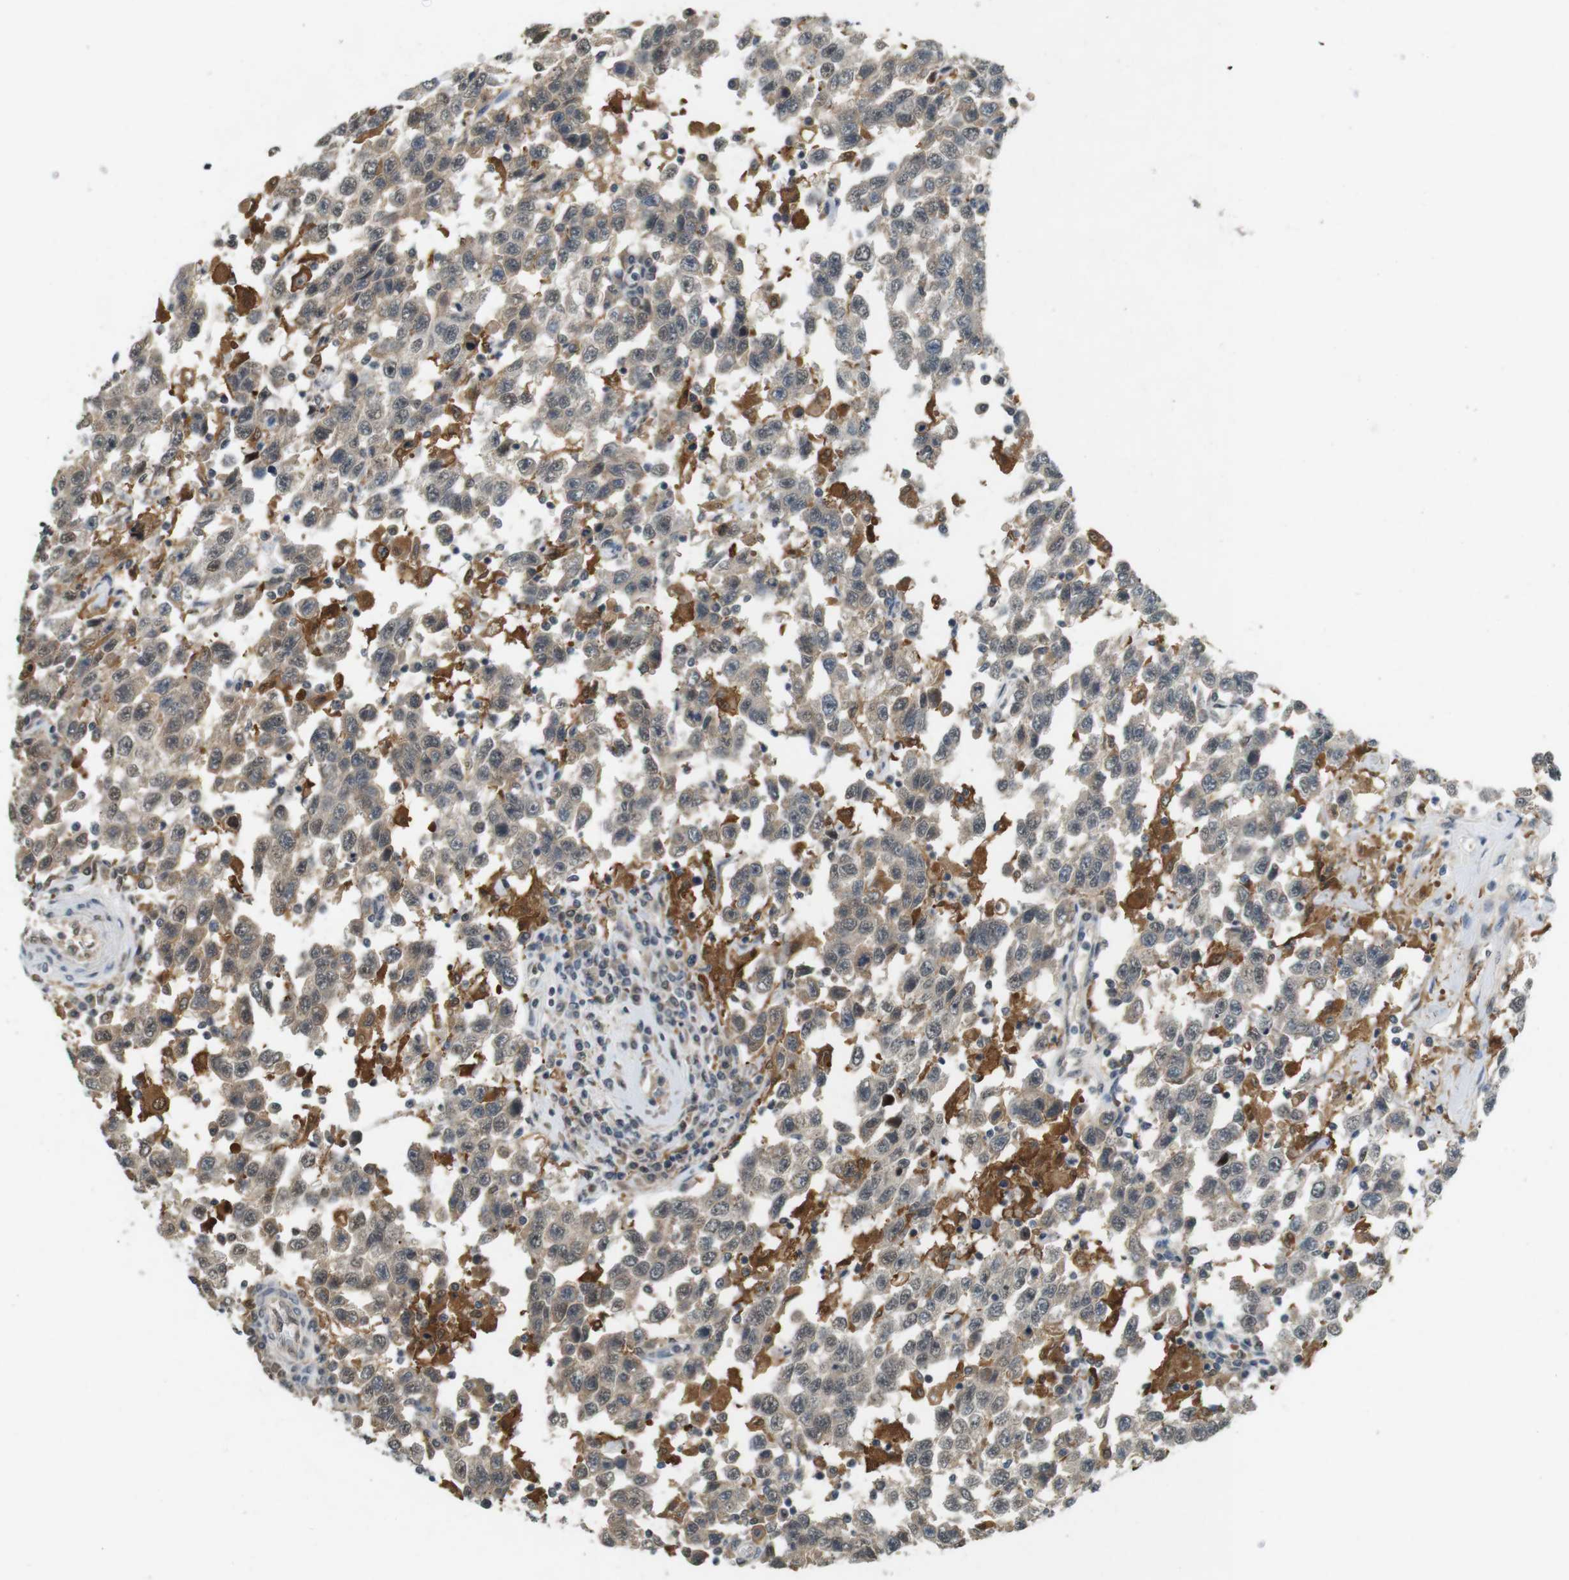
{"staining": {"intensity": "weak", "quantity": "25%-75%", "location": "nuclear"}, "tissue": "testis cancer", "cell_type": "Tumor cells", "image_type": "cancer", "snomed": [{"axis": "morphology", "description": "Seminoma, NOS"}, {"axis": "topography", "description": "Testis"}], "caption": "An immunohistochemistry (IHC) micrograph of tumor tissue is shown. Protein staining in brown shows weak nuclear positivity in seminoma (testis) within tumor cells.", "gene": "CDK14", "patient": {"sex": "male", "age": 41}}